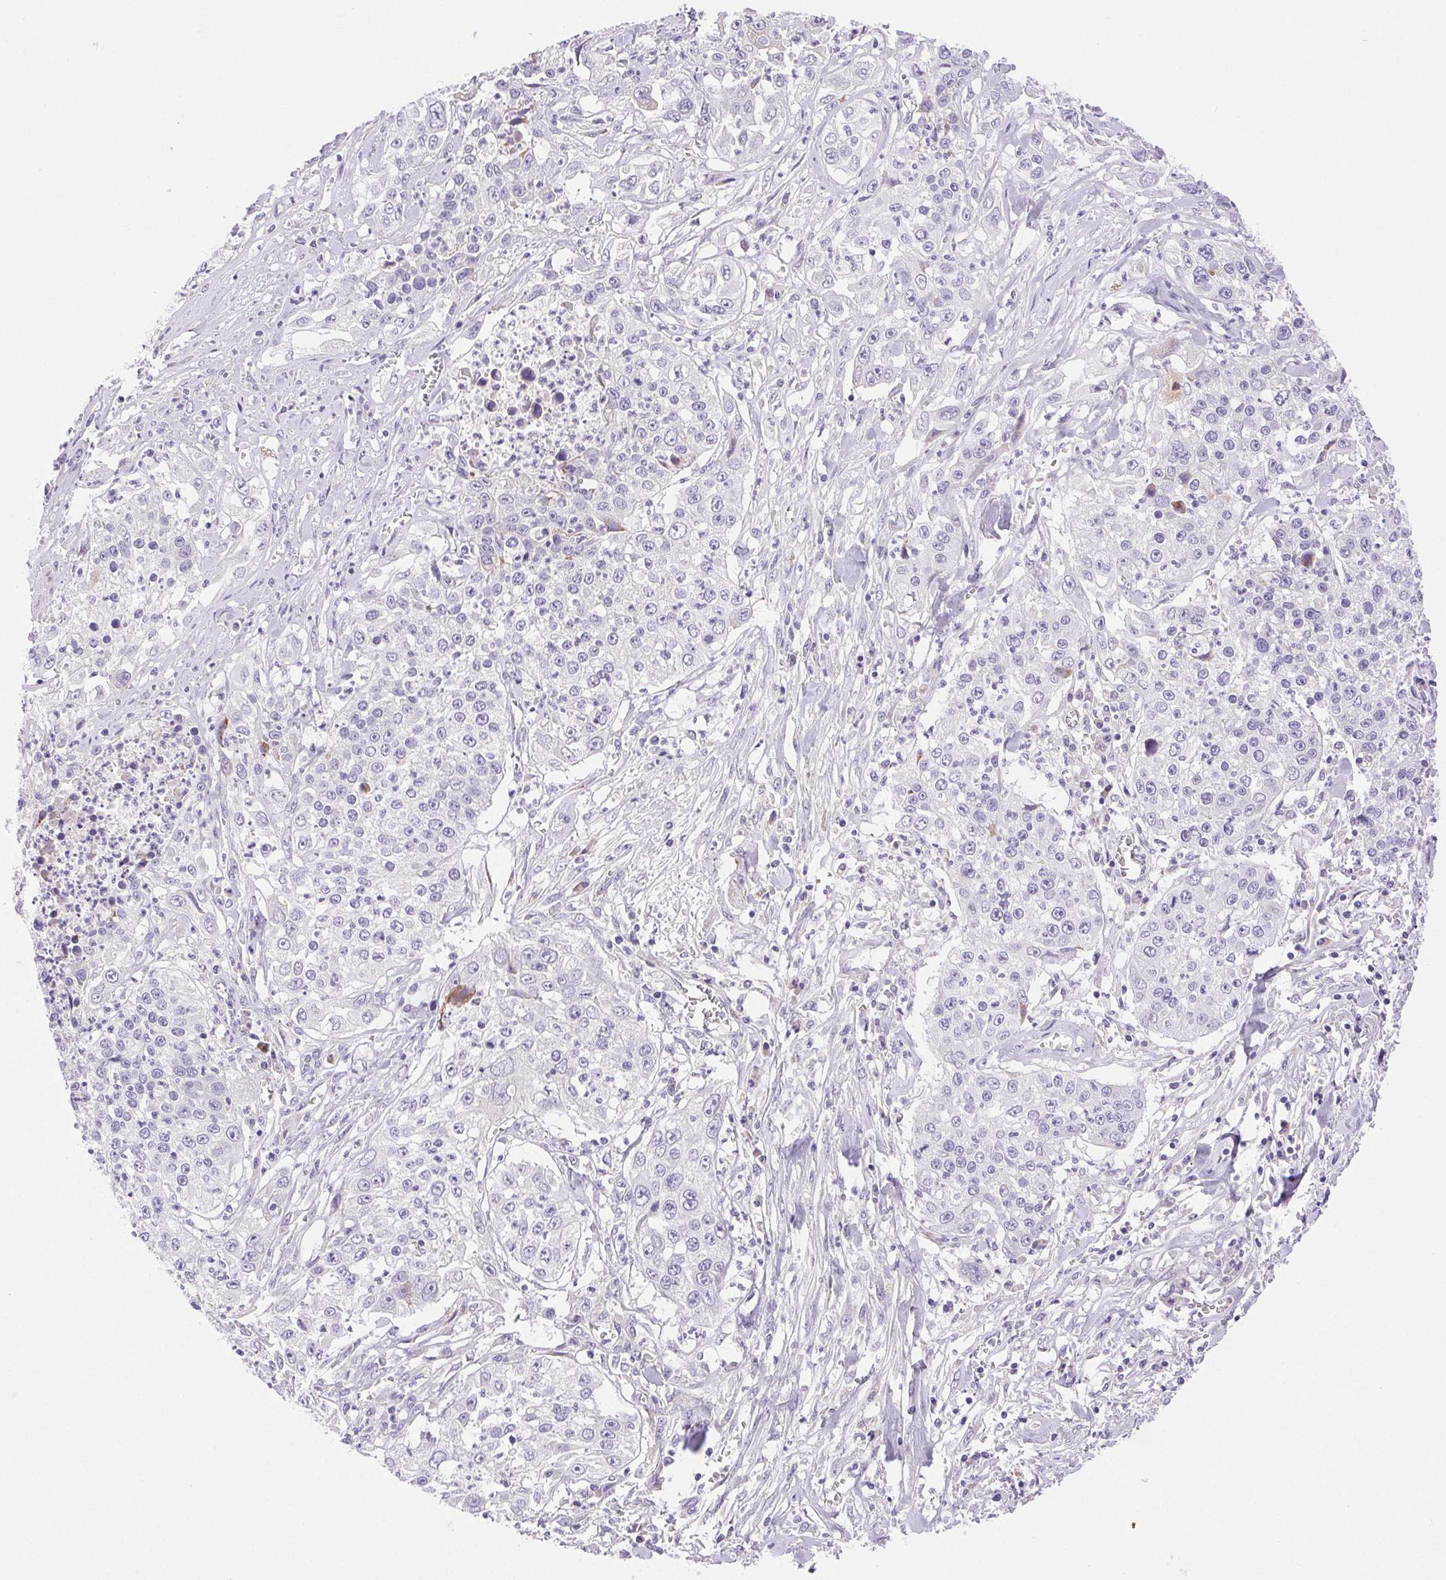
{"staining": {"intensity": "negative", "quantity": "none", "location": "none"}, "tissue": "lung cancer", "cell_type": "Tumor cells", "image_type": "cancer", "snomed": [{"axis": "morphology", "description": "Squamous cell carcinoma, NOS"}, {"axis": "morphology", "description": "Squamous cell carcinoma, metastatic, NOS"}, {"axis": "topography", "description": "Lung"}, {"axis": "topography", "description": "Pleura, NOS"}], "caption": "Squamous cell carcinoma (lung) was stained to show a protein in brown. There is no significant positivity in tumor cells. (Brightfield microscopy of DAB IHC at high magnification).", "gene": "ARHGAP11B", "patient": {"sex": "male", "age": 72}}